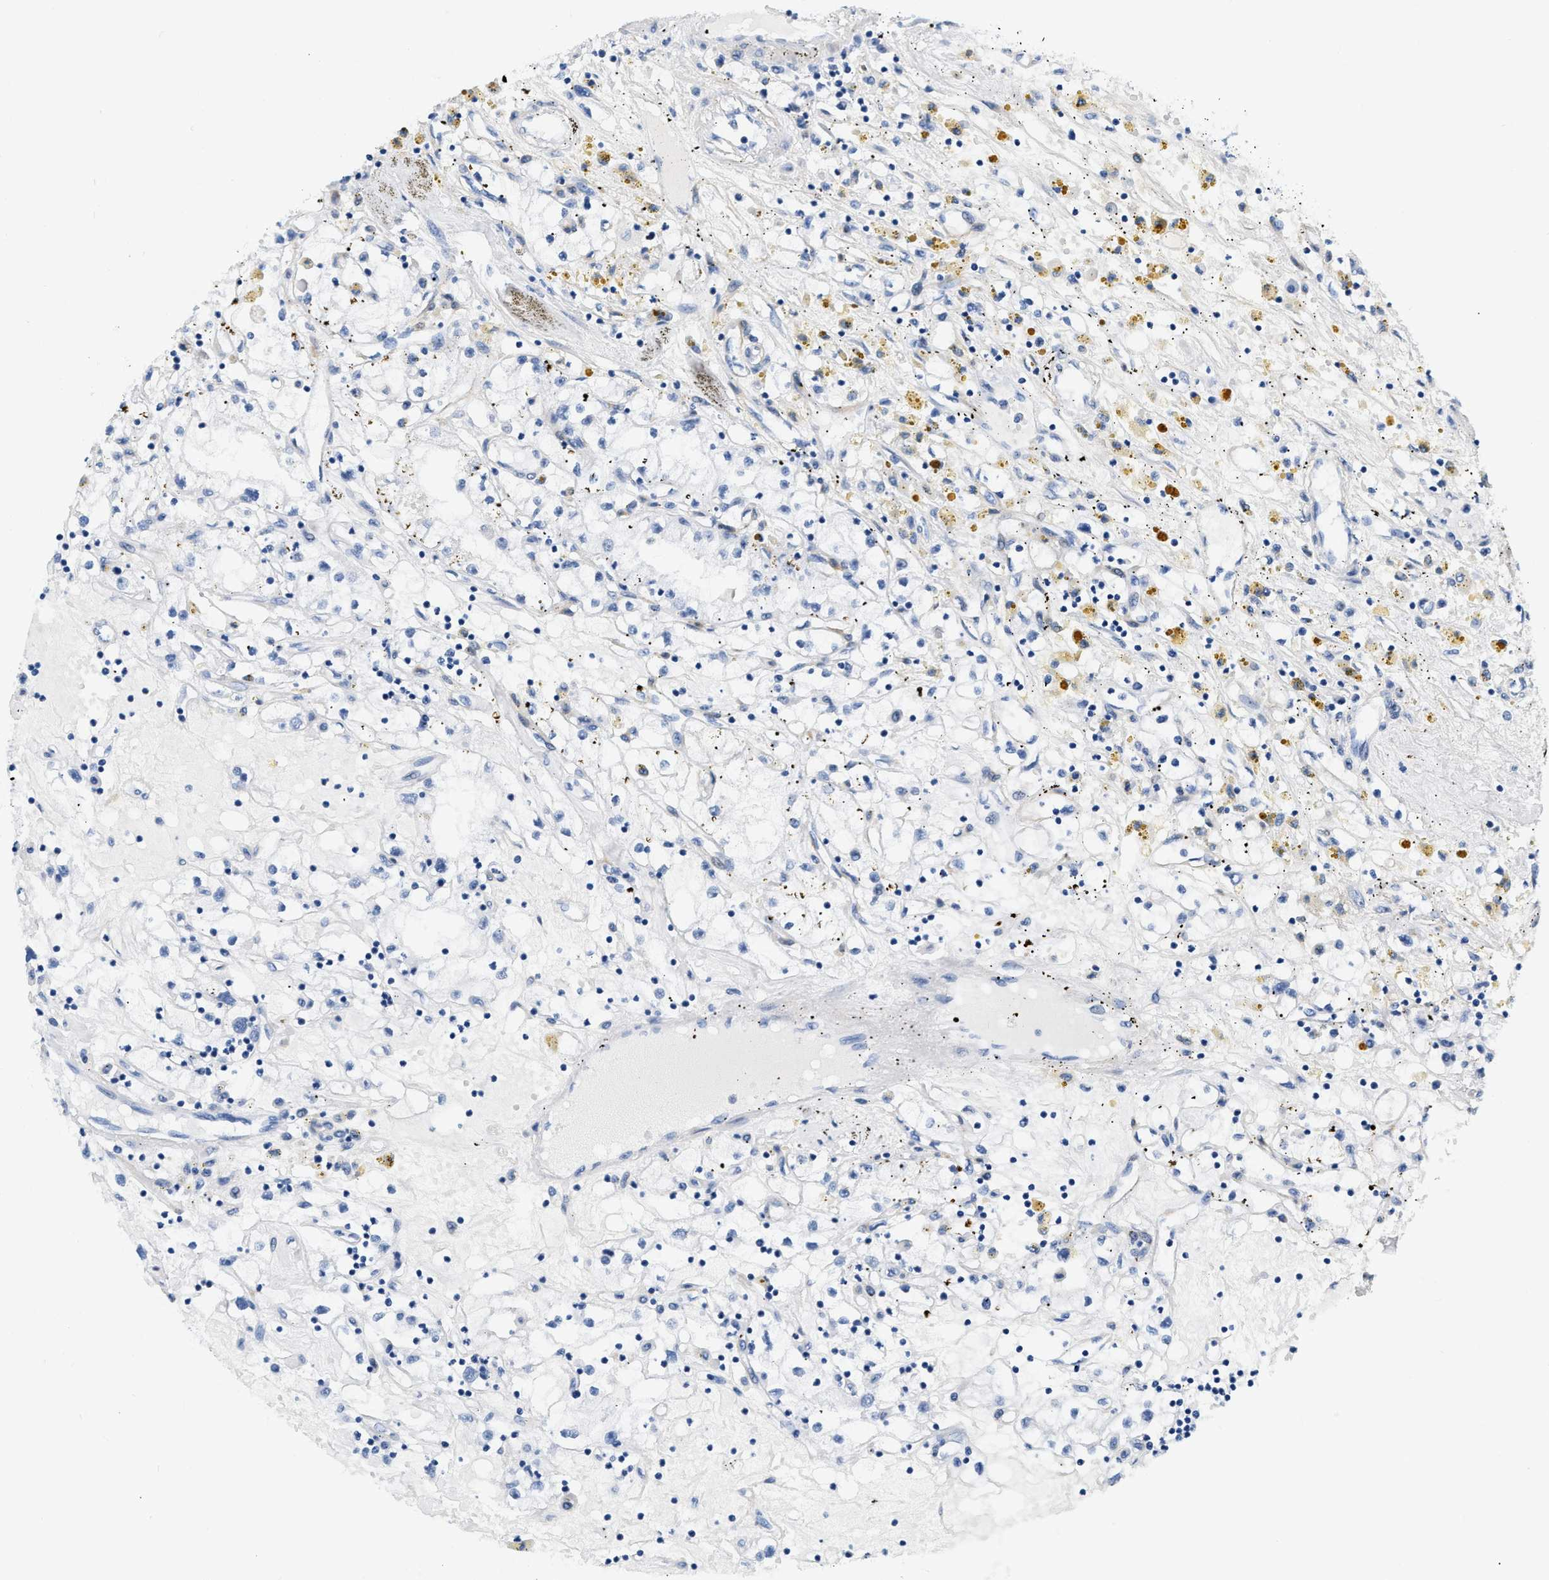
{"staining": {"intensity": "negative", "quantity": "none", "location": "none"}, "tissue": "renal cancer", "cell_type": "Tumor cells", "image_type": "cancer", "snomed": [{"axis": "morphology", "description": "Adenocarcinoma, NOS"}, {"axis": "topography", "description": "Kidney"}], "caption": "The image displays no significant expression in tumor cells of renal cancer.", "gene": "PDGFRB", "patient": {"sex": "male", "age": 56}}